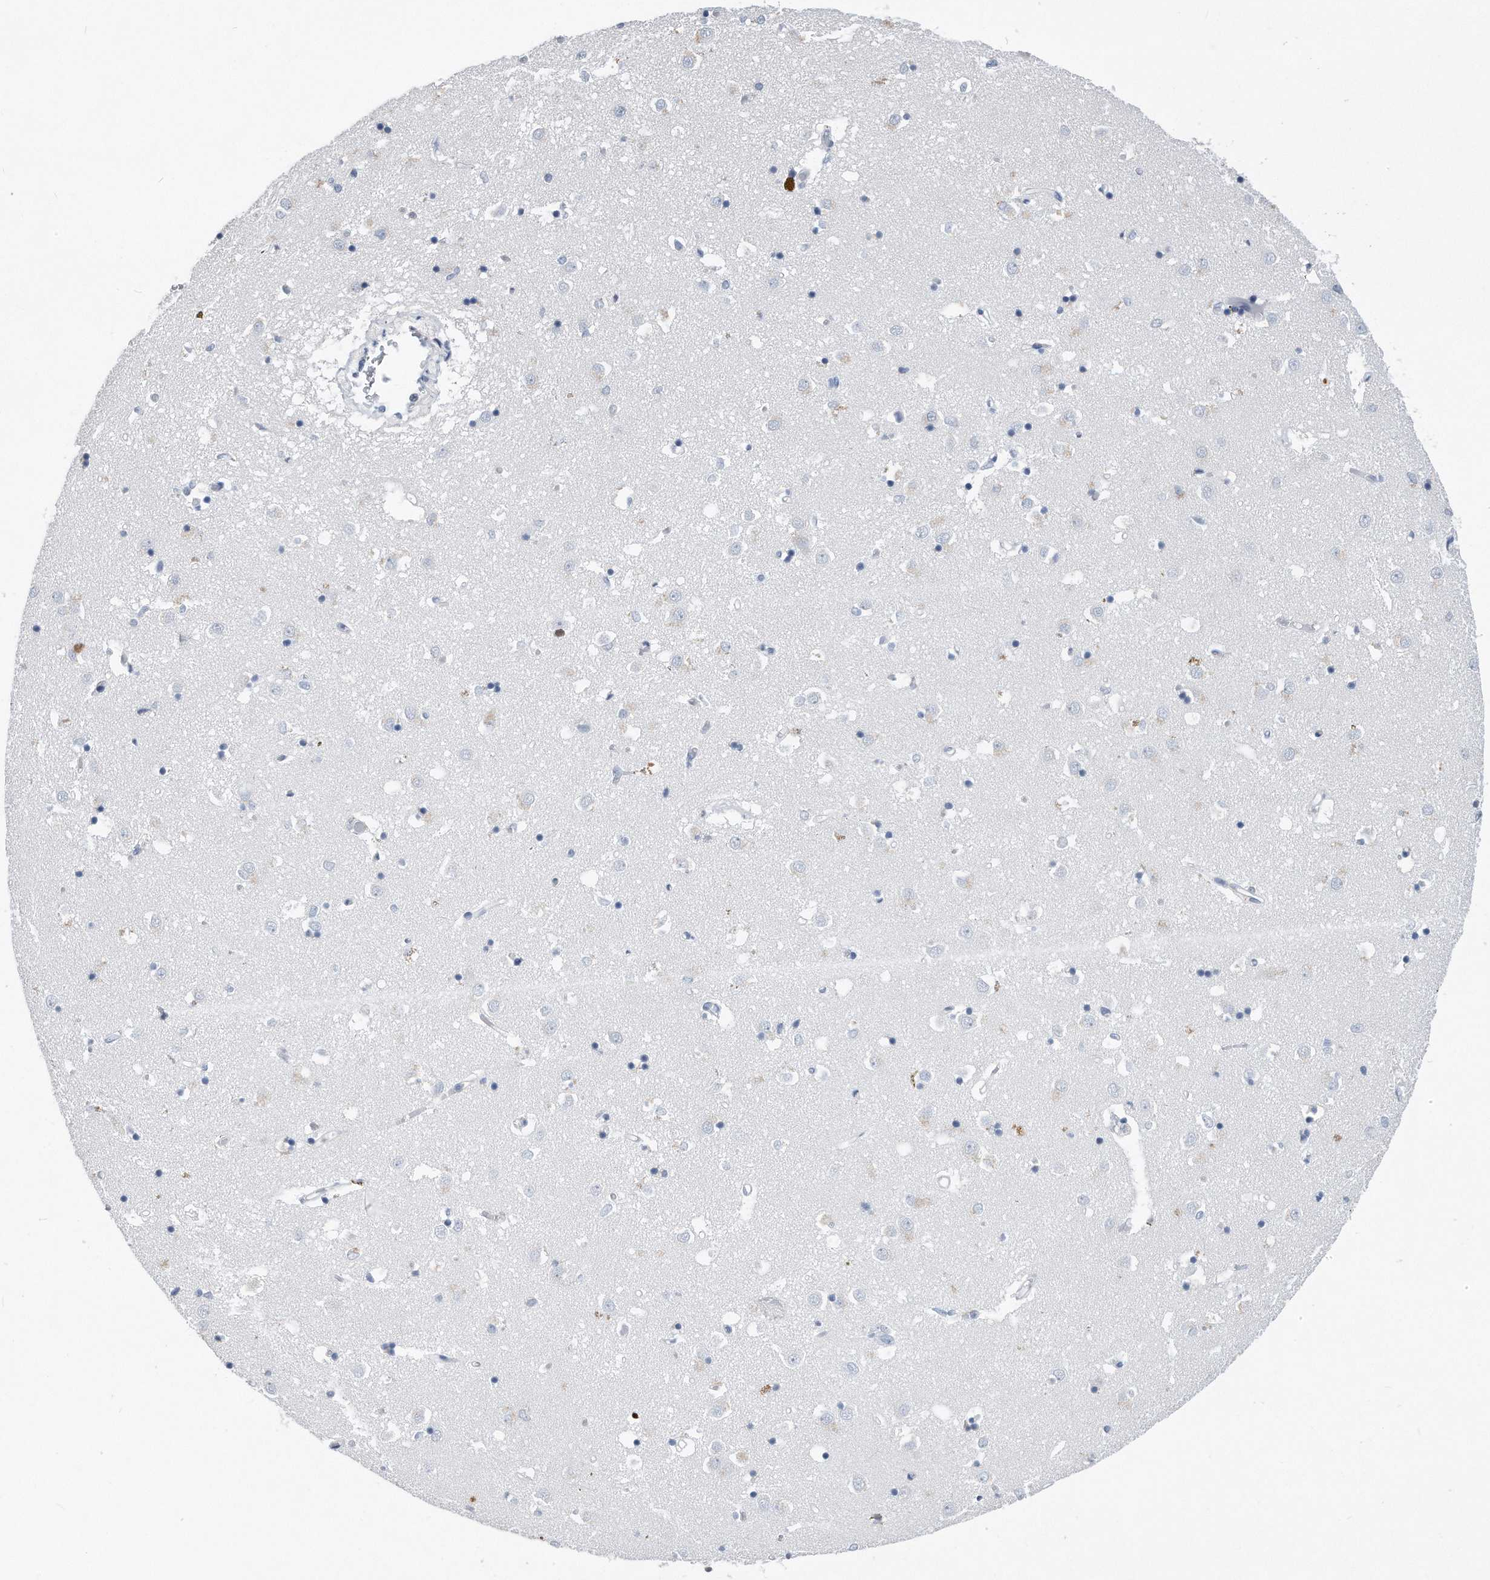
{"staining": {"intensity": "negative", "quantity": "none", "location": "none"}, "tissue": "caudate", "cell_type": "Glial cells", "image_type": "normal", "snomed": [{"axis": "morphology", "description": "Normal tissue, NOS"}, {"axis": "topography", "description": "Lateral ventricle wall"}], "caption": "High power microscopy photomicrograph of an immunohistochemistry (IHC) image of benign caudate, revealing no significant positivity in glial cells. The staining is performed using DAB (3,3'-diaminobenzidine) brown chromogen with nuclei counter-stained in using hematoxylin.", "gene": "PCNA", "patient": {"sex": "male", "age": 70}}